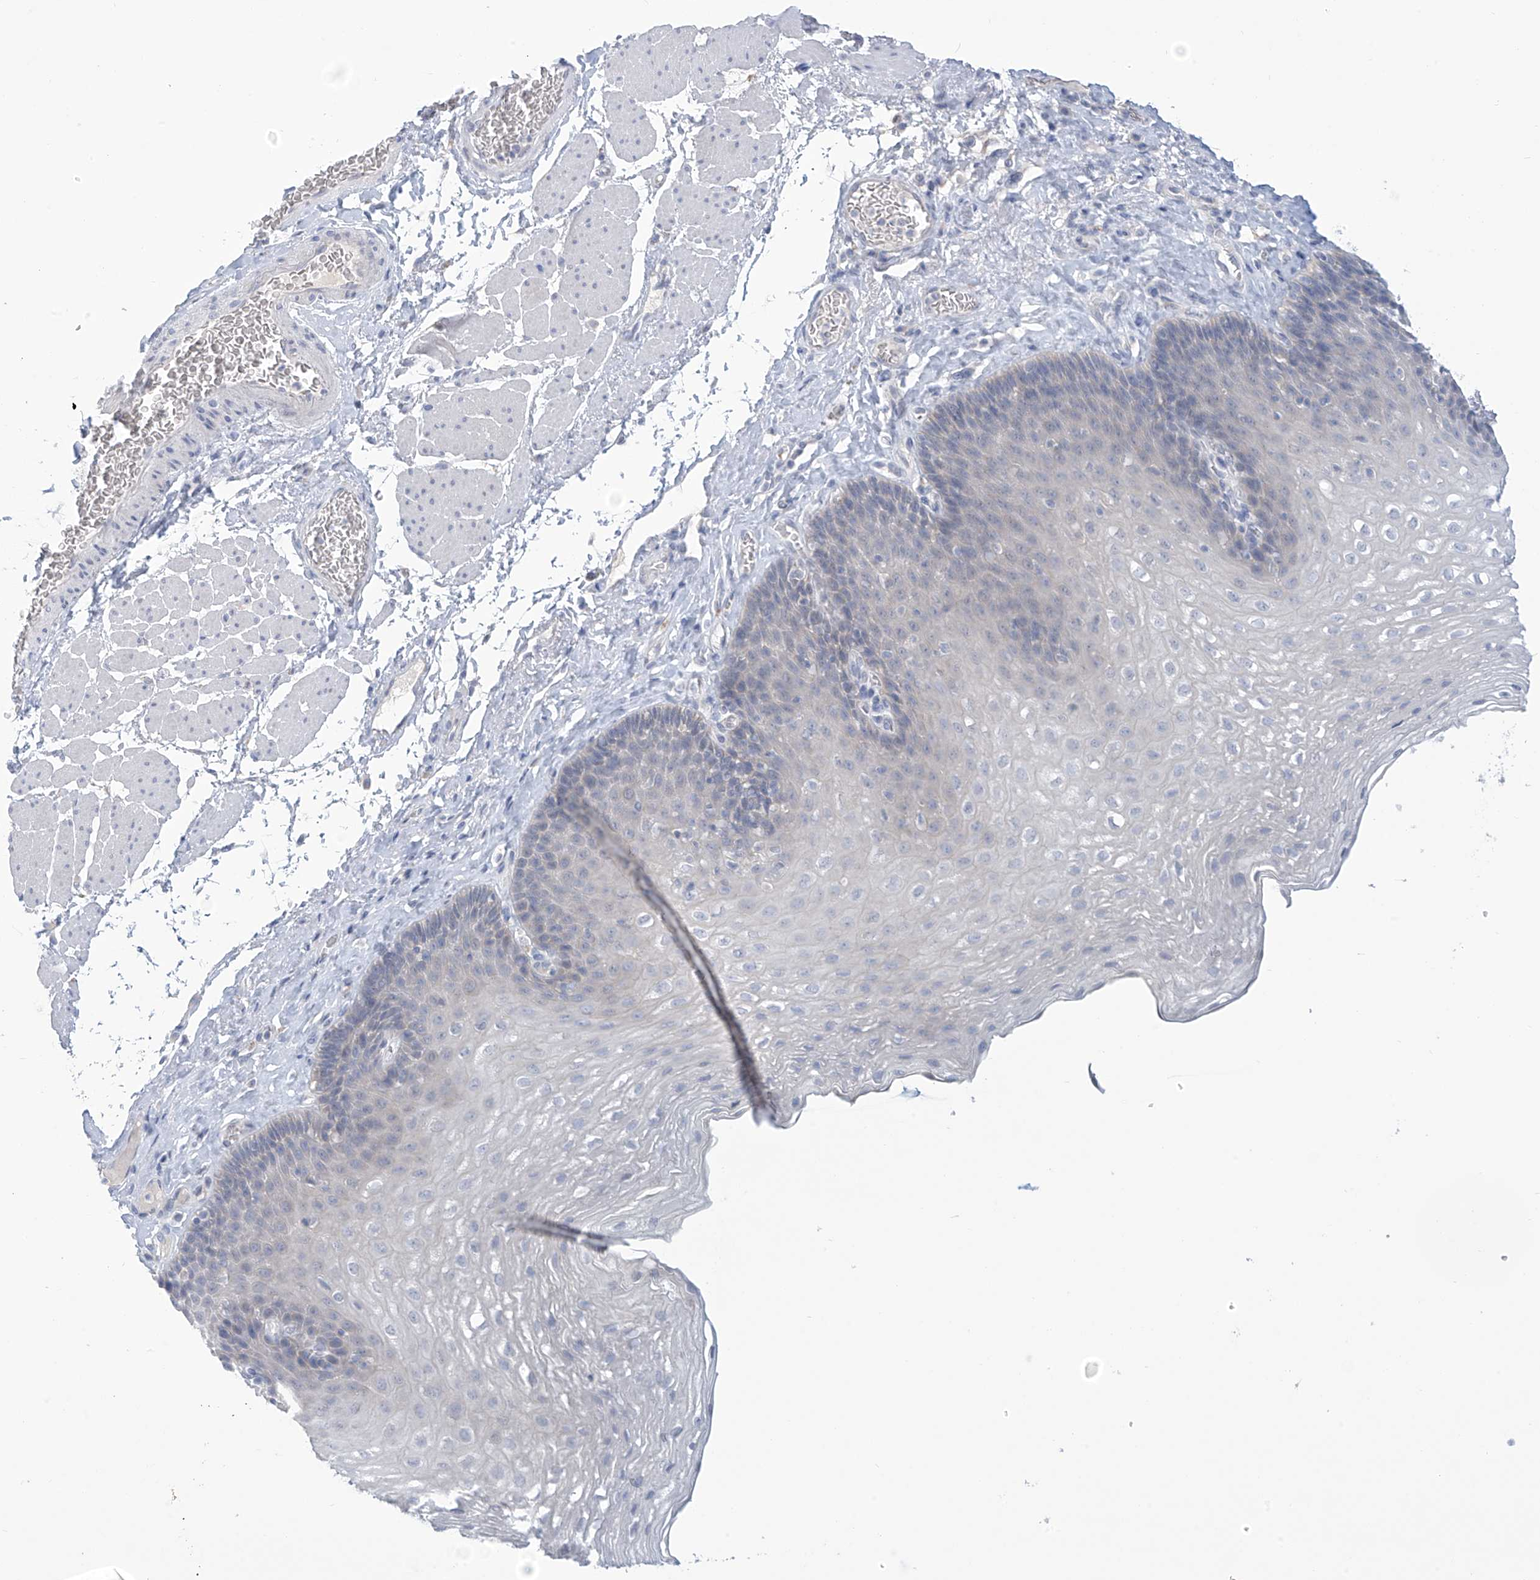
{"staining": {"intensity": "negative", "quantity": "none", "location": "none"}, "tissue": "esophagus", "cell_type": "Squamous epithelial cells", "image_type": "normal", "snomed": [{"axis": "morphology", "description": "Normal tissue, NOS"}, {"axis": "topography", "description": "Esophagus"}], "caption": "A histopathology image of esophagus stained for a protein displays no brown staining in squamous epithelial cells.", "gene": "IBA57", "patient": {"sex": "female", "age": 66}}